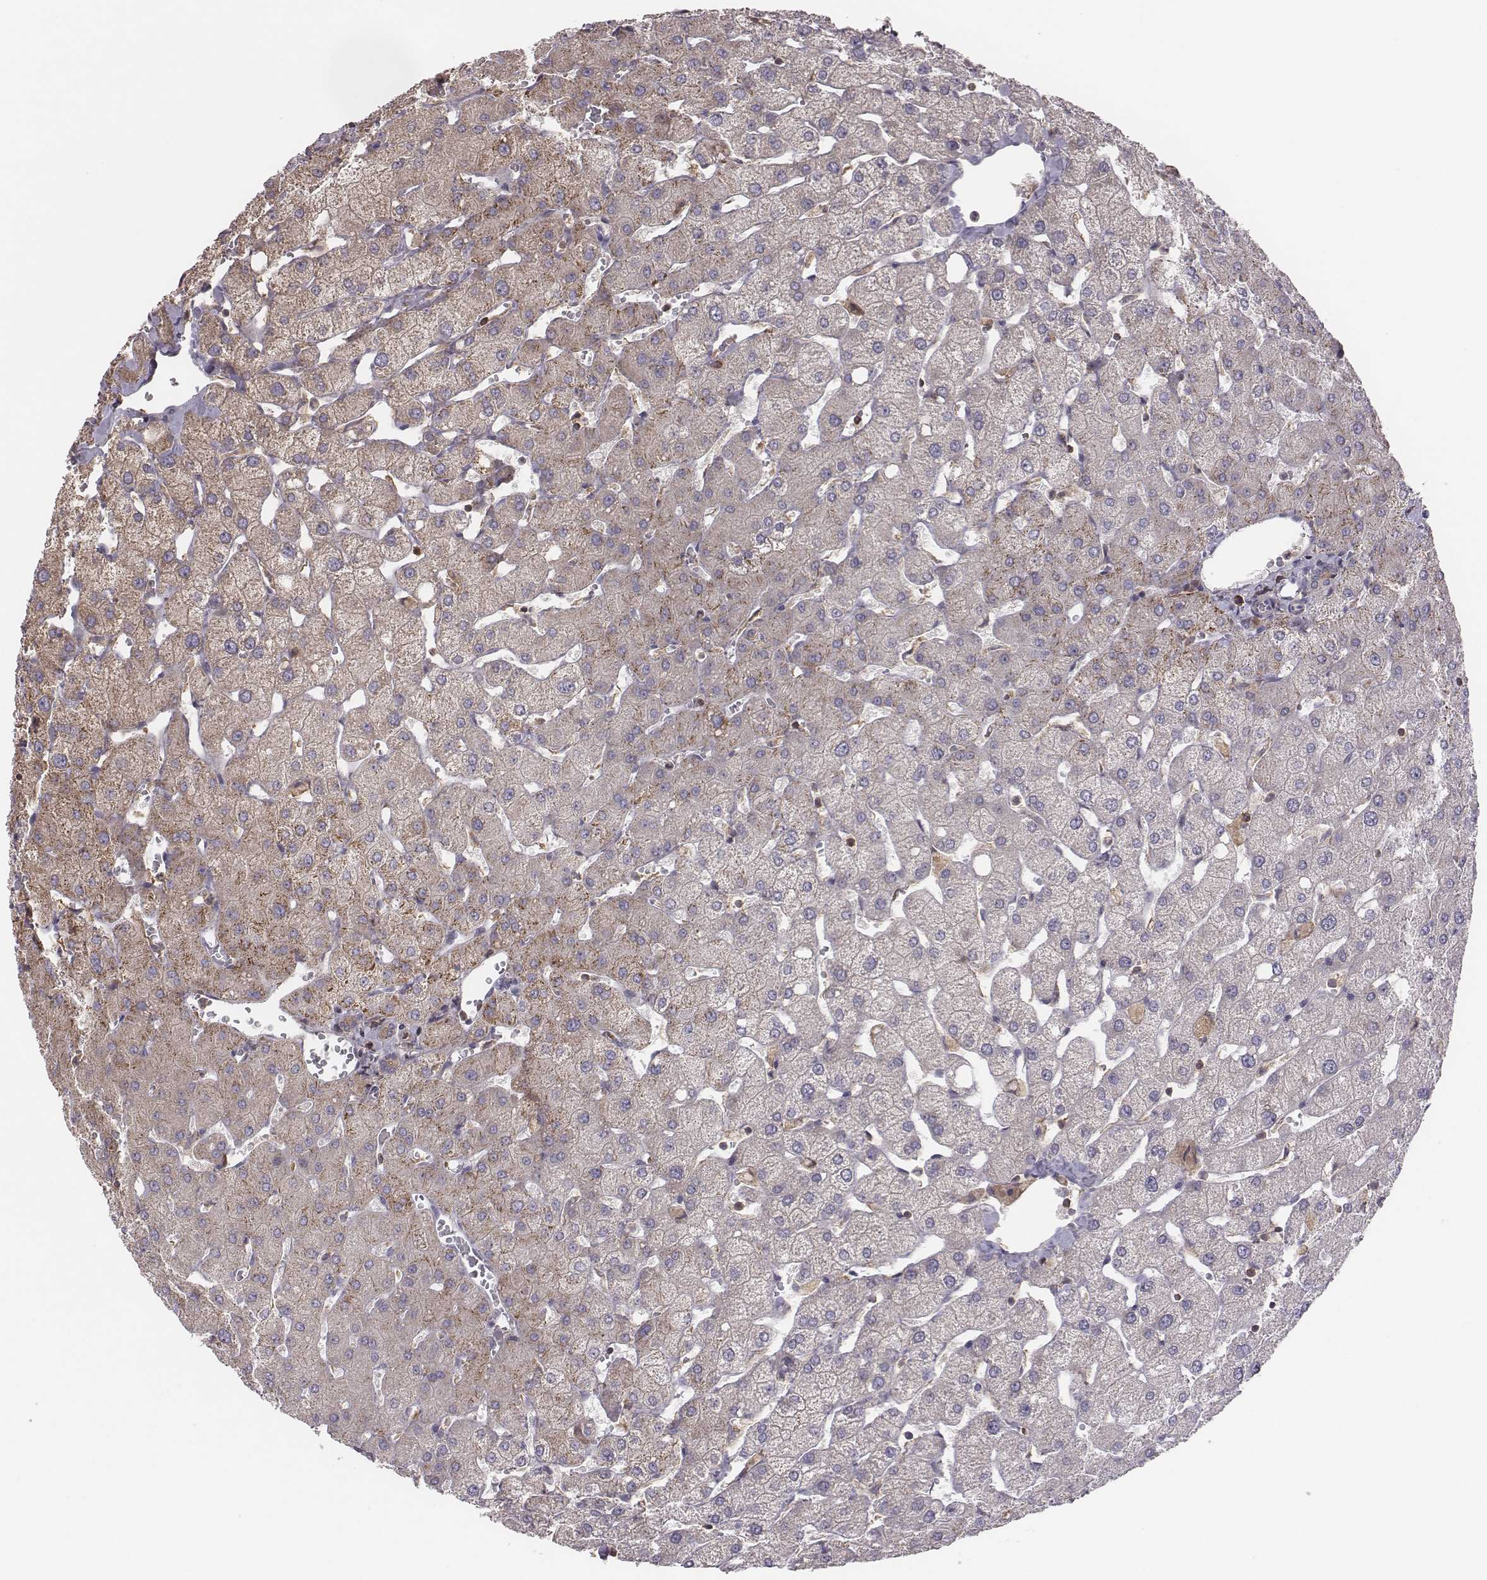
{"staining": {"intensity": "negative", "quantity": "none", "location": "none"}, "tissue": "liver", "cell_type": "Cholangiocytes", "image_type": "normal", "snomed": [{"axis": "morphology", "description": "Normal tissue, NOS"}, {"axis": "topography", "description": "Liver"}], "caption": "High magnification brightfield microscopy of benign liver stained with DAB (brown) and counterstained with hematoxylin (blue): cholangiocytes show no significant staining. (Stains: DAB (3,3'-diaminobenzidine) IHC with hematoxylin counter stain, Microscopy: brightfield microscopy at high magnification).", "gene": "CAD", "patient": {"sex": "female", "age": 54}}